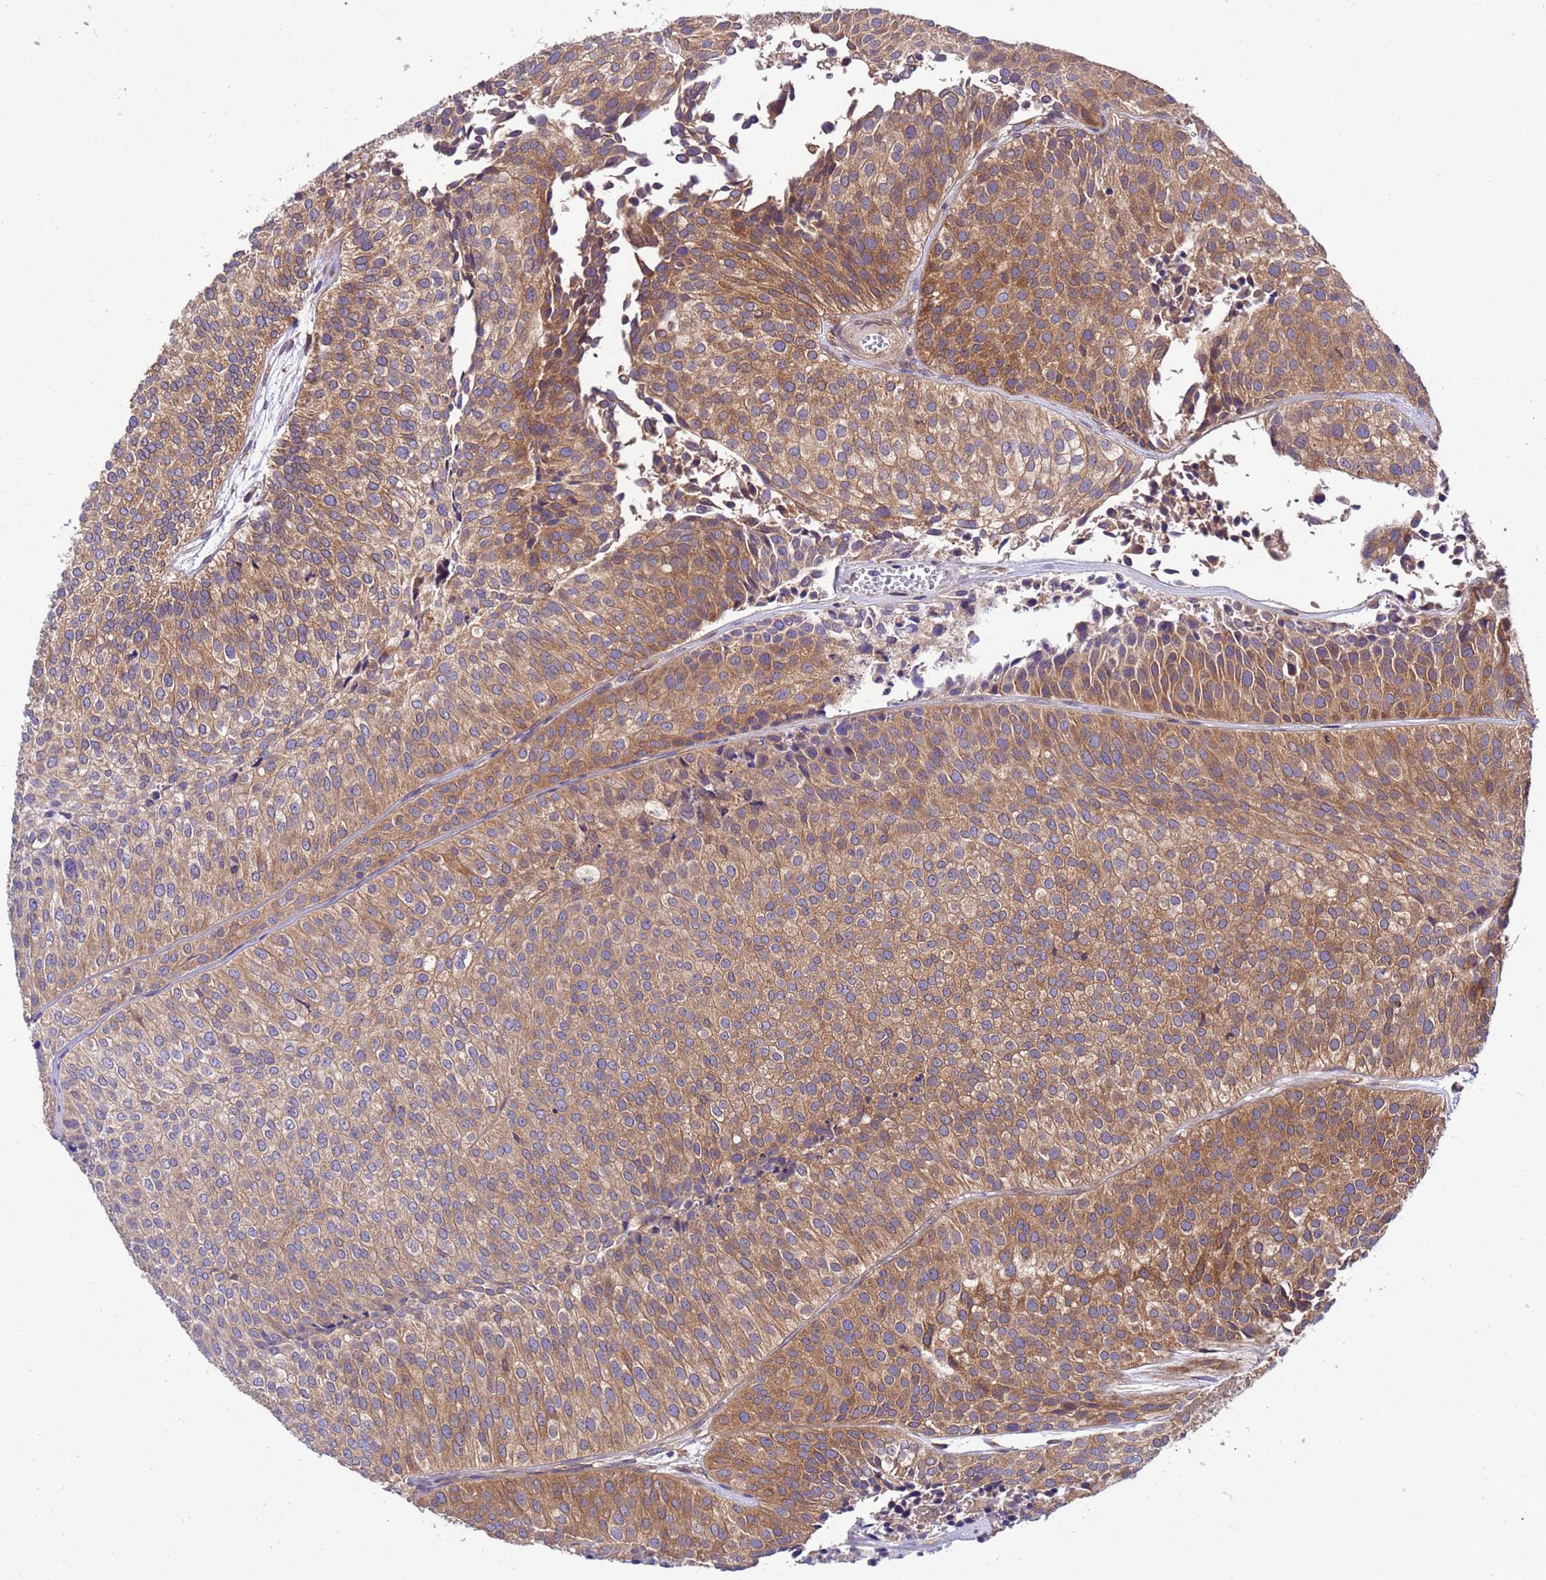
{"staining": {"intensity": "moderate", "quantity": ">75%", "location": "cytoplasmic/membranous"}, "tissue": "urothelial cancer", "cell_type": "Tumor cells", "image_type": "cancer", "snomed": [{"axis": "morphology", "description": "Urothelial carcinoma, Low grade"}, {"axis": "topography", "description": "Urinary bladder"}], "caption": "Brown immunohistochemical staining in low-grade urothelial carcinoma reveals moderate cytoplasmic/membranous positivity in approximately >75% of tumor cells. (Brightfield microscopy of DAB IHC at high magnification).", "gene": "GET3", "patient": {"sex": "male", "age": 84}}